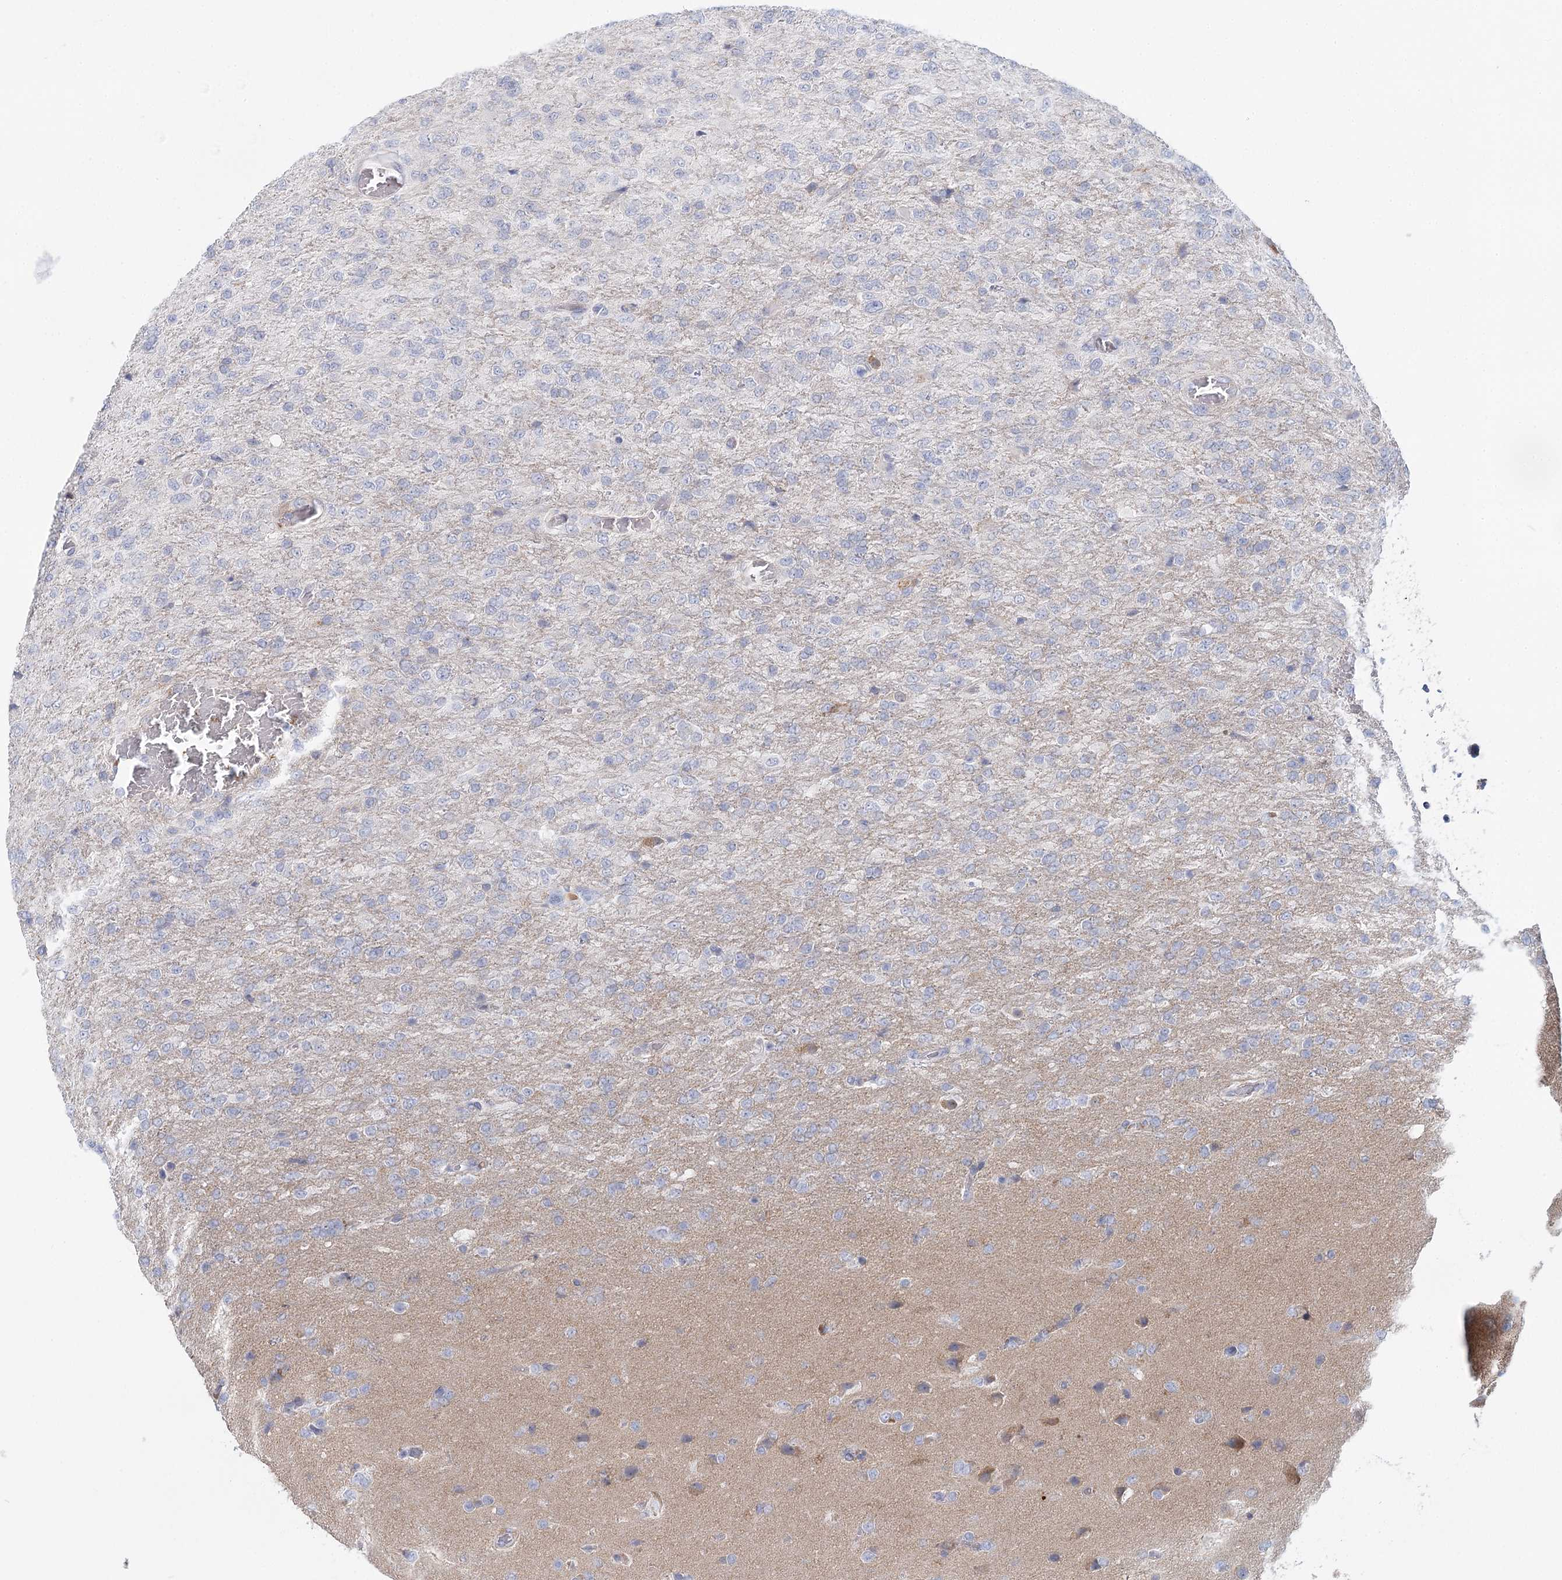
{"staining": {"intensity": "negative", "quantity": "none", "location": "none"}, "tissue": "glioma", "cell_type": "Tumor cells", "image_type": "cancer", "snomed": [{"axis": "morphology", "description": "Glioma, malignant, High grade"}, {"axis": "topography", "description": "Brain"}], "caption": "There is no significant staining in tumor cells of high-grade glioma (malignant).", "gene": "ARHGAP44", "patient": {"sex": "female", "age": 74}}